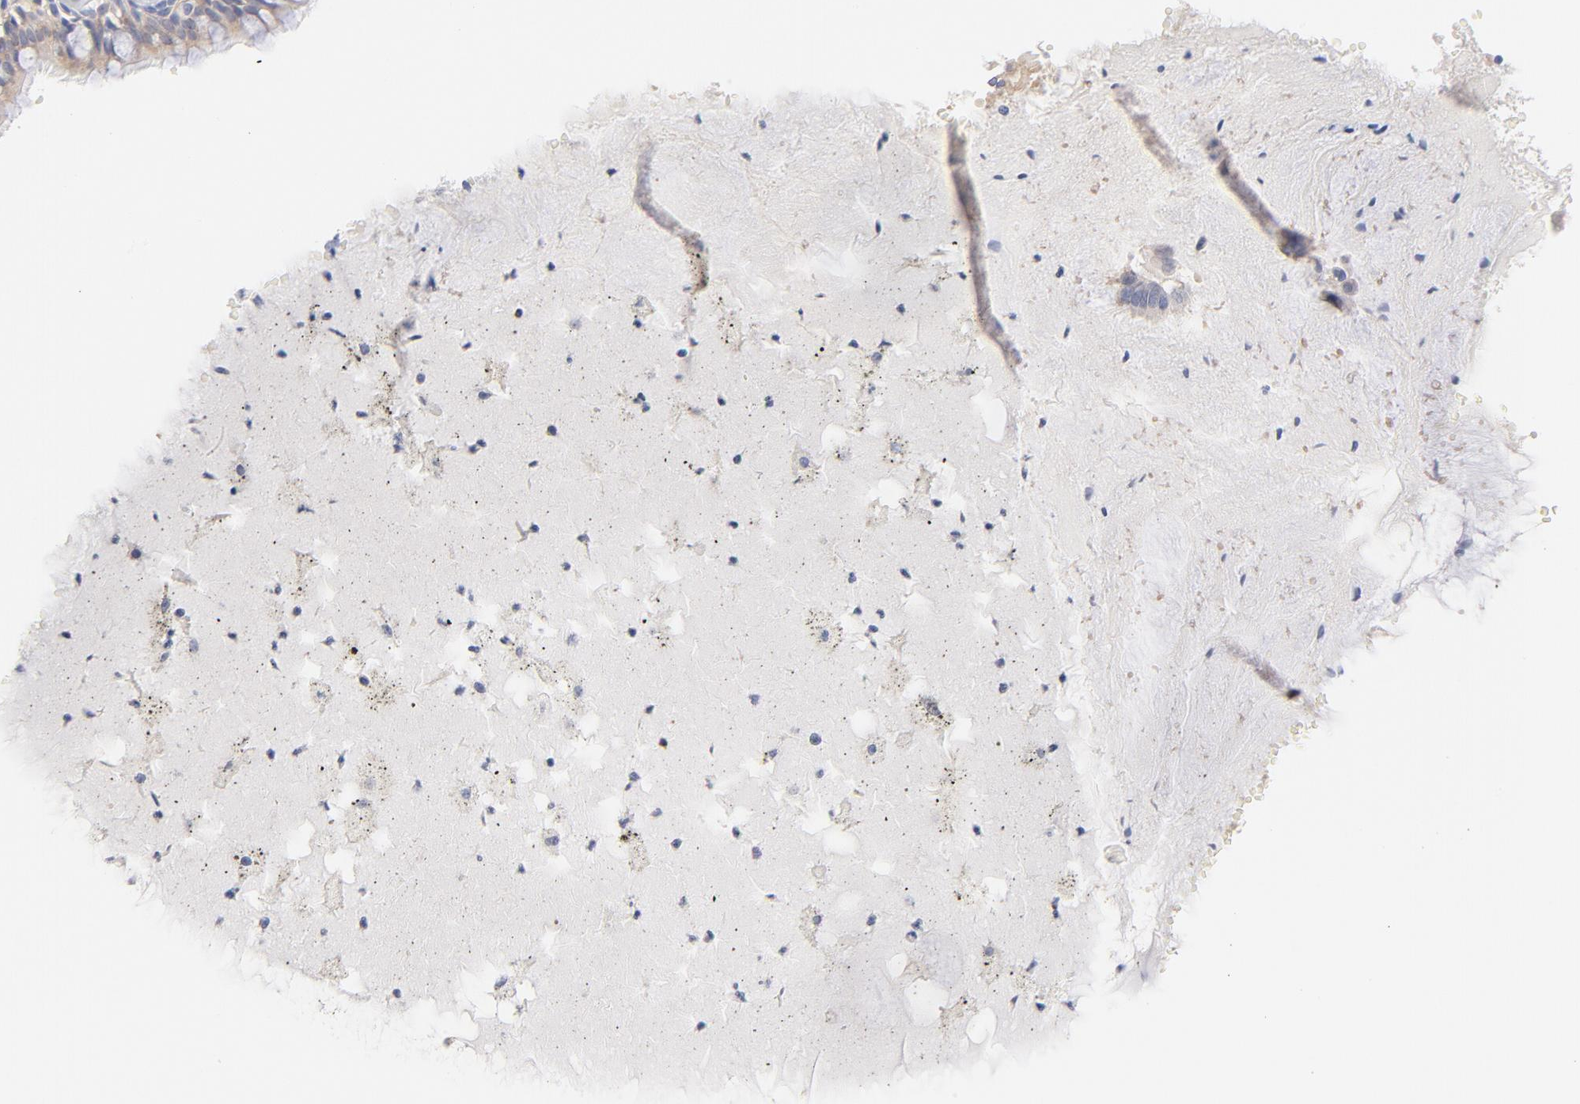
{"staining": {"intensity": "weak", "quantity": "25%-75%", "location": "cytoplasmic/membranous"}, "tissue": "bronchus", "cell_type": "Respiratory epithelial cells", "image_type": "normal", "snomed": [{"axis": "morphology", "description": "Normal tissue, NOS"}, {"axis": "topography", "description": "Bronchus"}, {"axis": "topography", "description": "Lung"}], "caption": "Human bronchus stained with a brown dye shows weak cytoplasmic/membranous positive positivity in approximately 25%-75% of respiratory epithelial cells.", "gene": "MID1", "patient": {"sex": "female", "age": 56}}